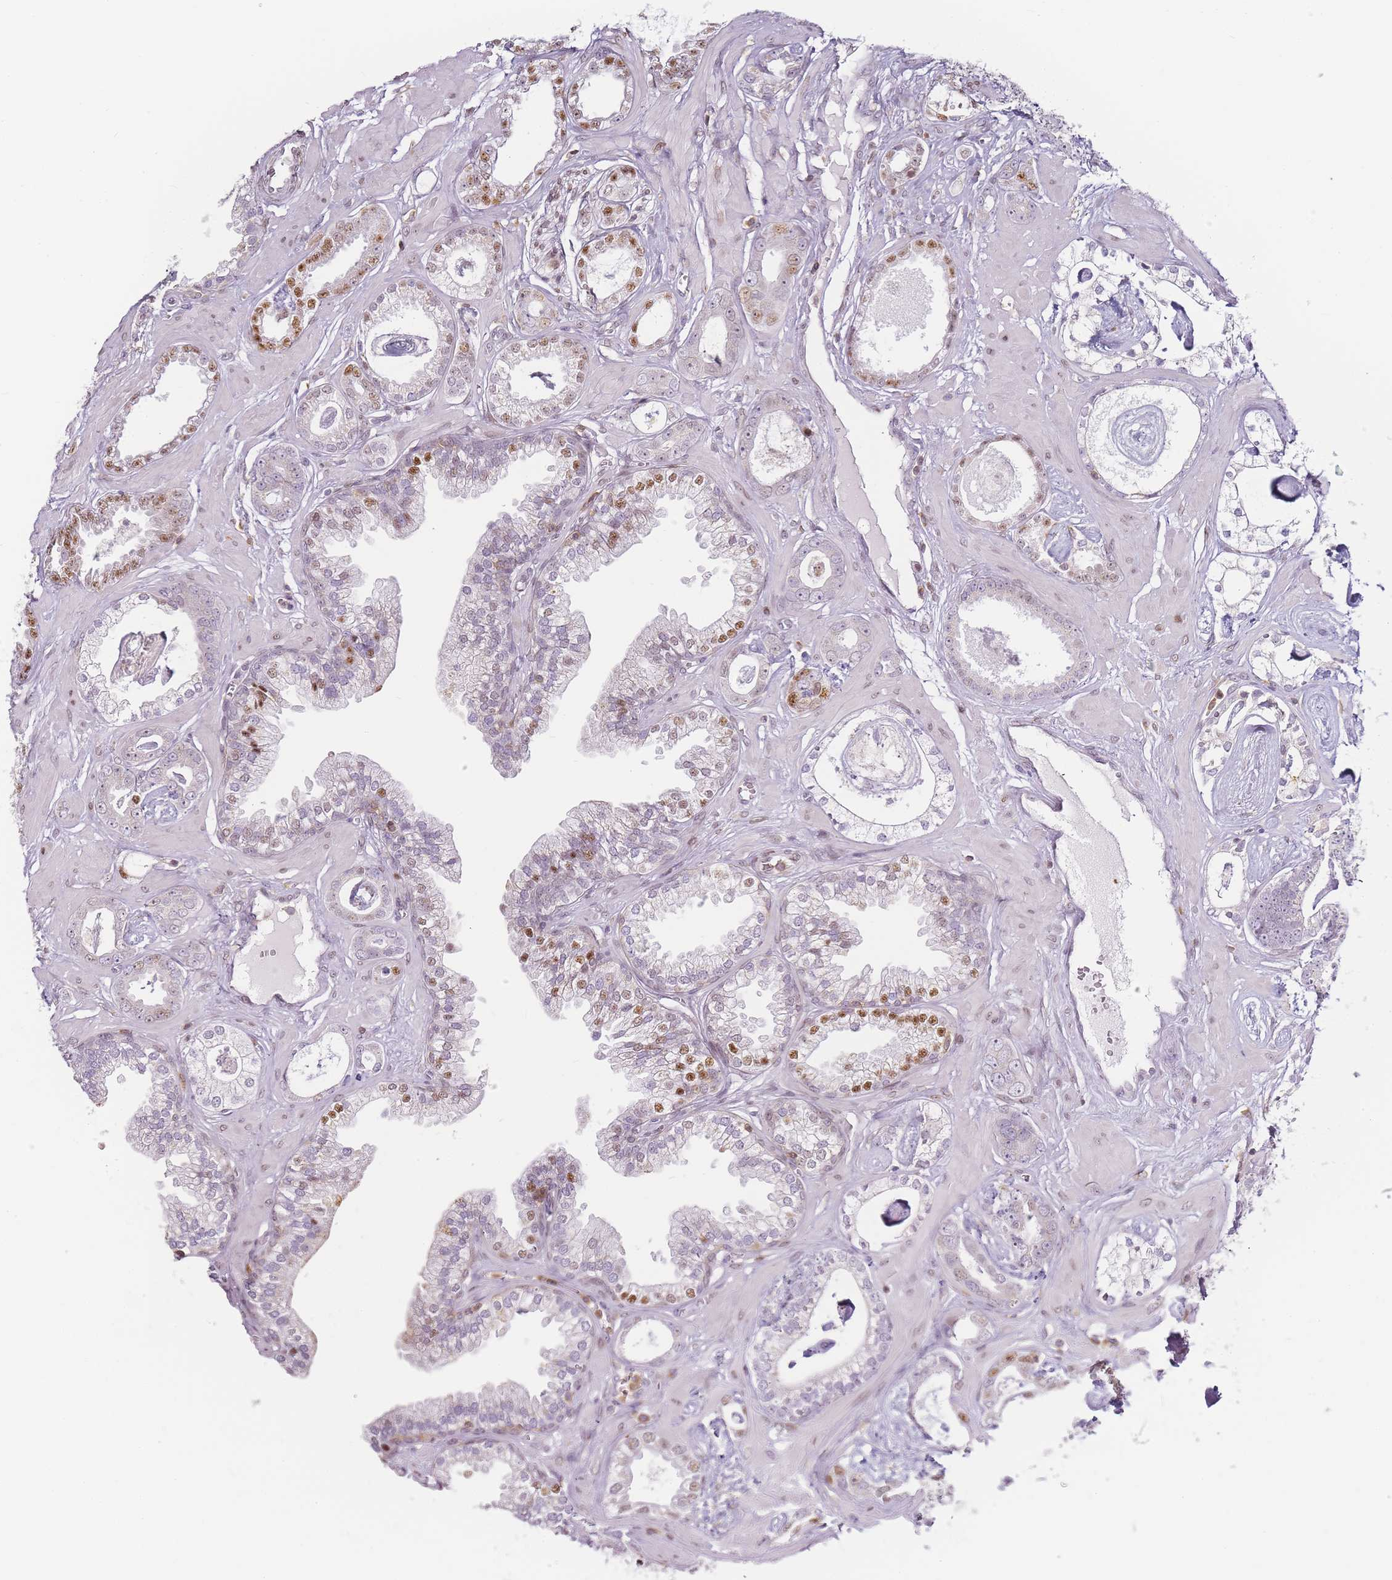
{"staining": {"intensity": "moderate", "quantity": "<25%", "location": "nuclear"}, "tissue": "prostate cancer", "cell_type": "Tumor cells", "image_type": "cancer", "snomed": [{"axis": "morphology", "description": "Adenocarcinoma, Low grade"}, {"axis": "topography", "description": "Prostate"}], "caption": "About <25% of tumor cells in prostate low-grade adenocarcinoma show moderate nuclear protein staining as visualized by brown immunohistochemical staining.", "gene": "JAKMIP1", "patient": {"sex": "male", "age": 60}}